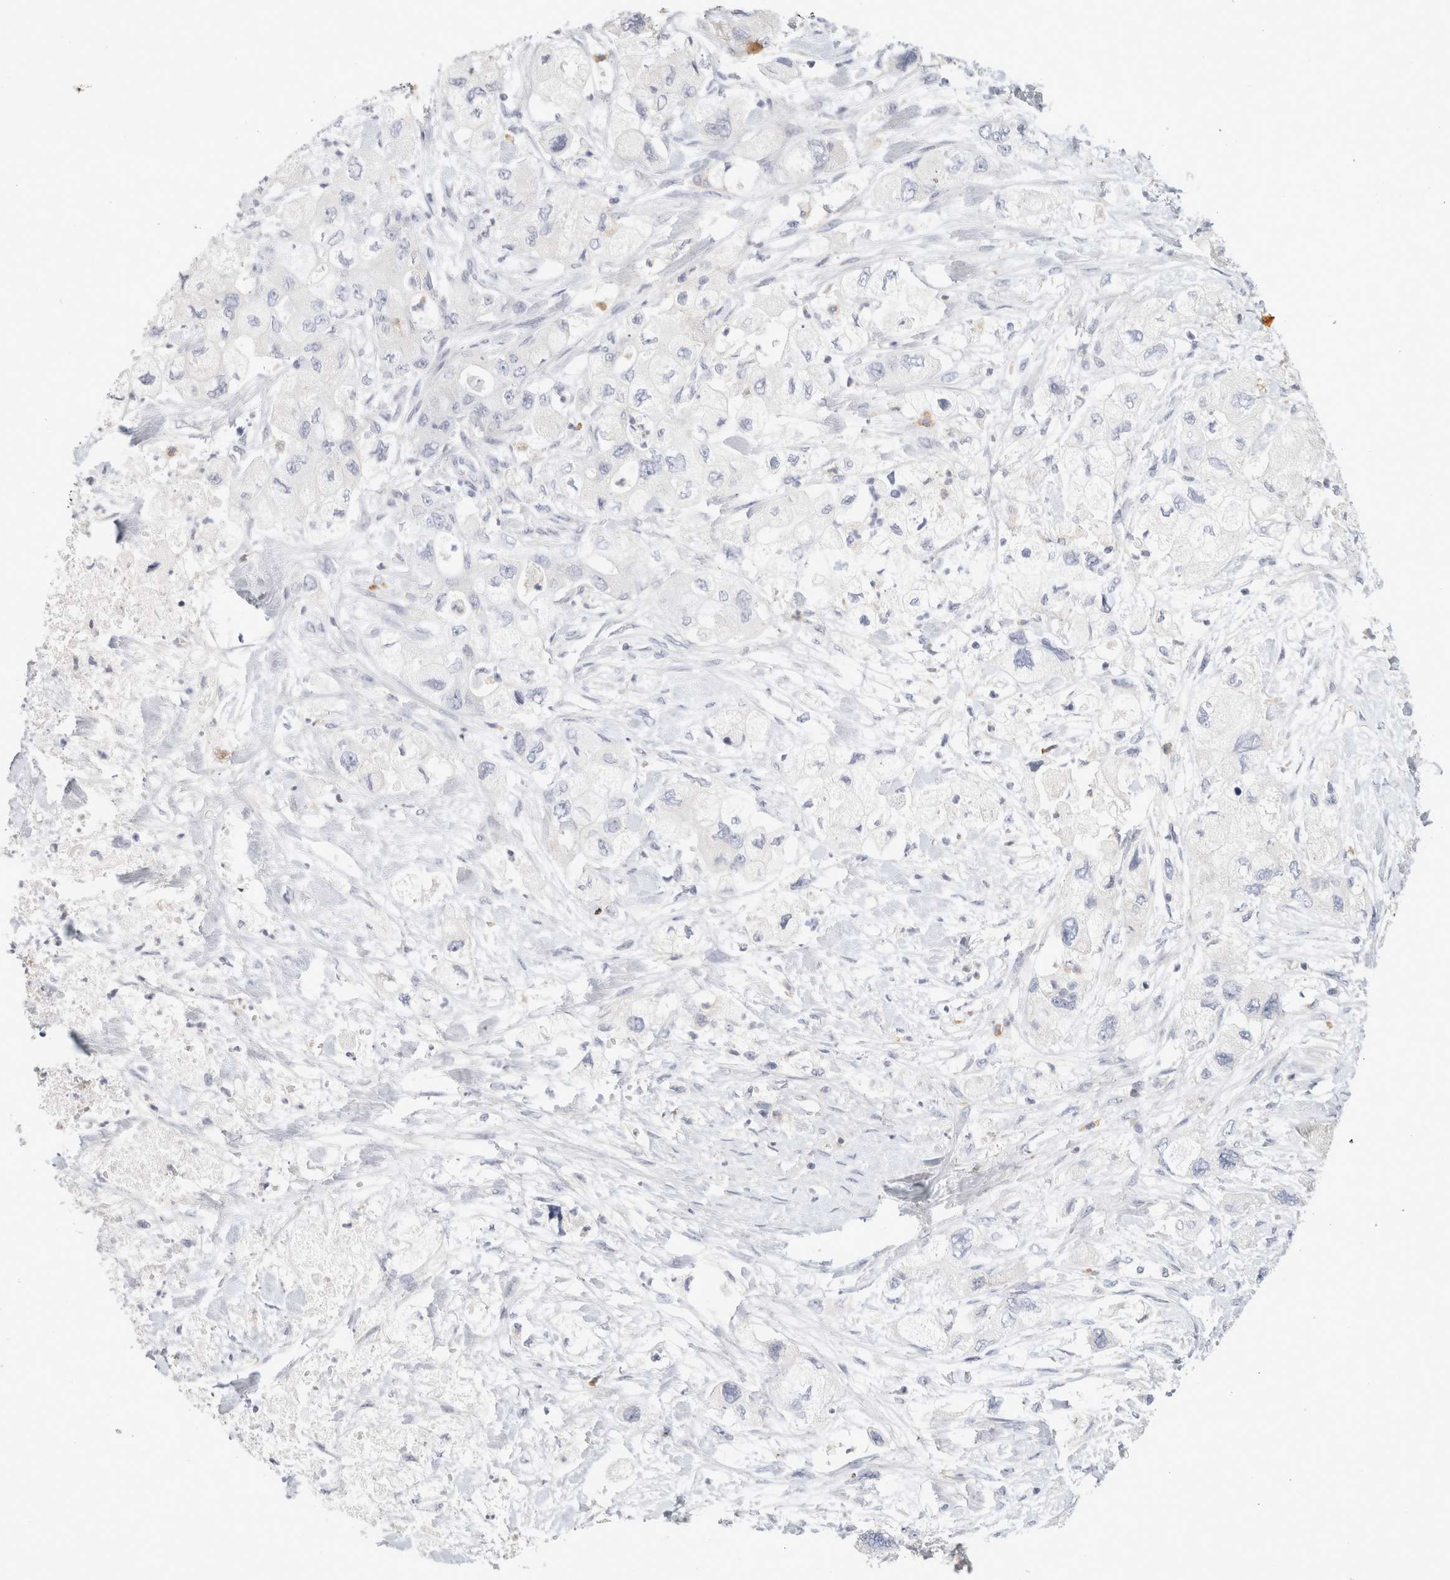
{"staining": {"intensity": "negative", "quantity": "none", "location": "none"}, "tissue": "pancreatic cancer", "cell_type": "Tumor cells", "image_type": "cancer", "snomed": [{"axis": "morphology", "description": "Adenocarcinoma, NOS"}, {"axis": "topography", "description": "Pancreas"}], "caption": "DAB (3,3'-diaminobenzidine) immunohistochemical staining of adenocarcinoma (pancreatic) displays no significant positivity in tumor cells.", "gene": "FGL2", "patient": {"sex": "female", "age": 73}}